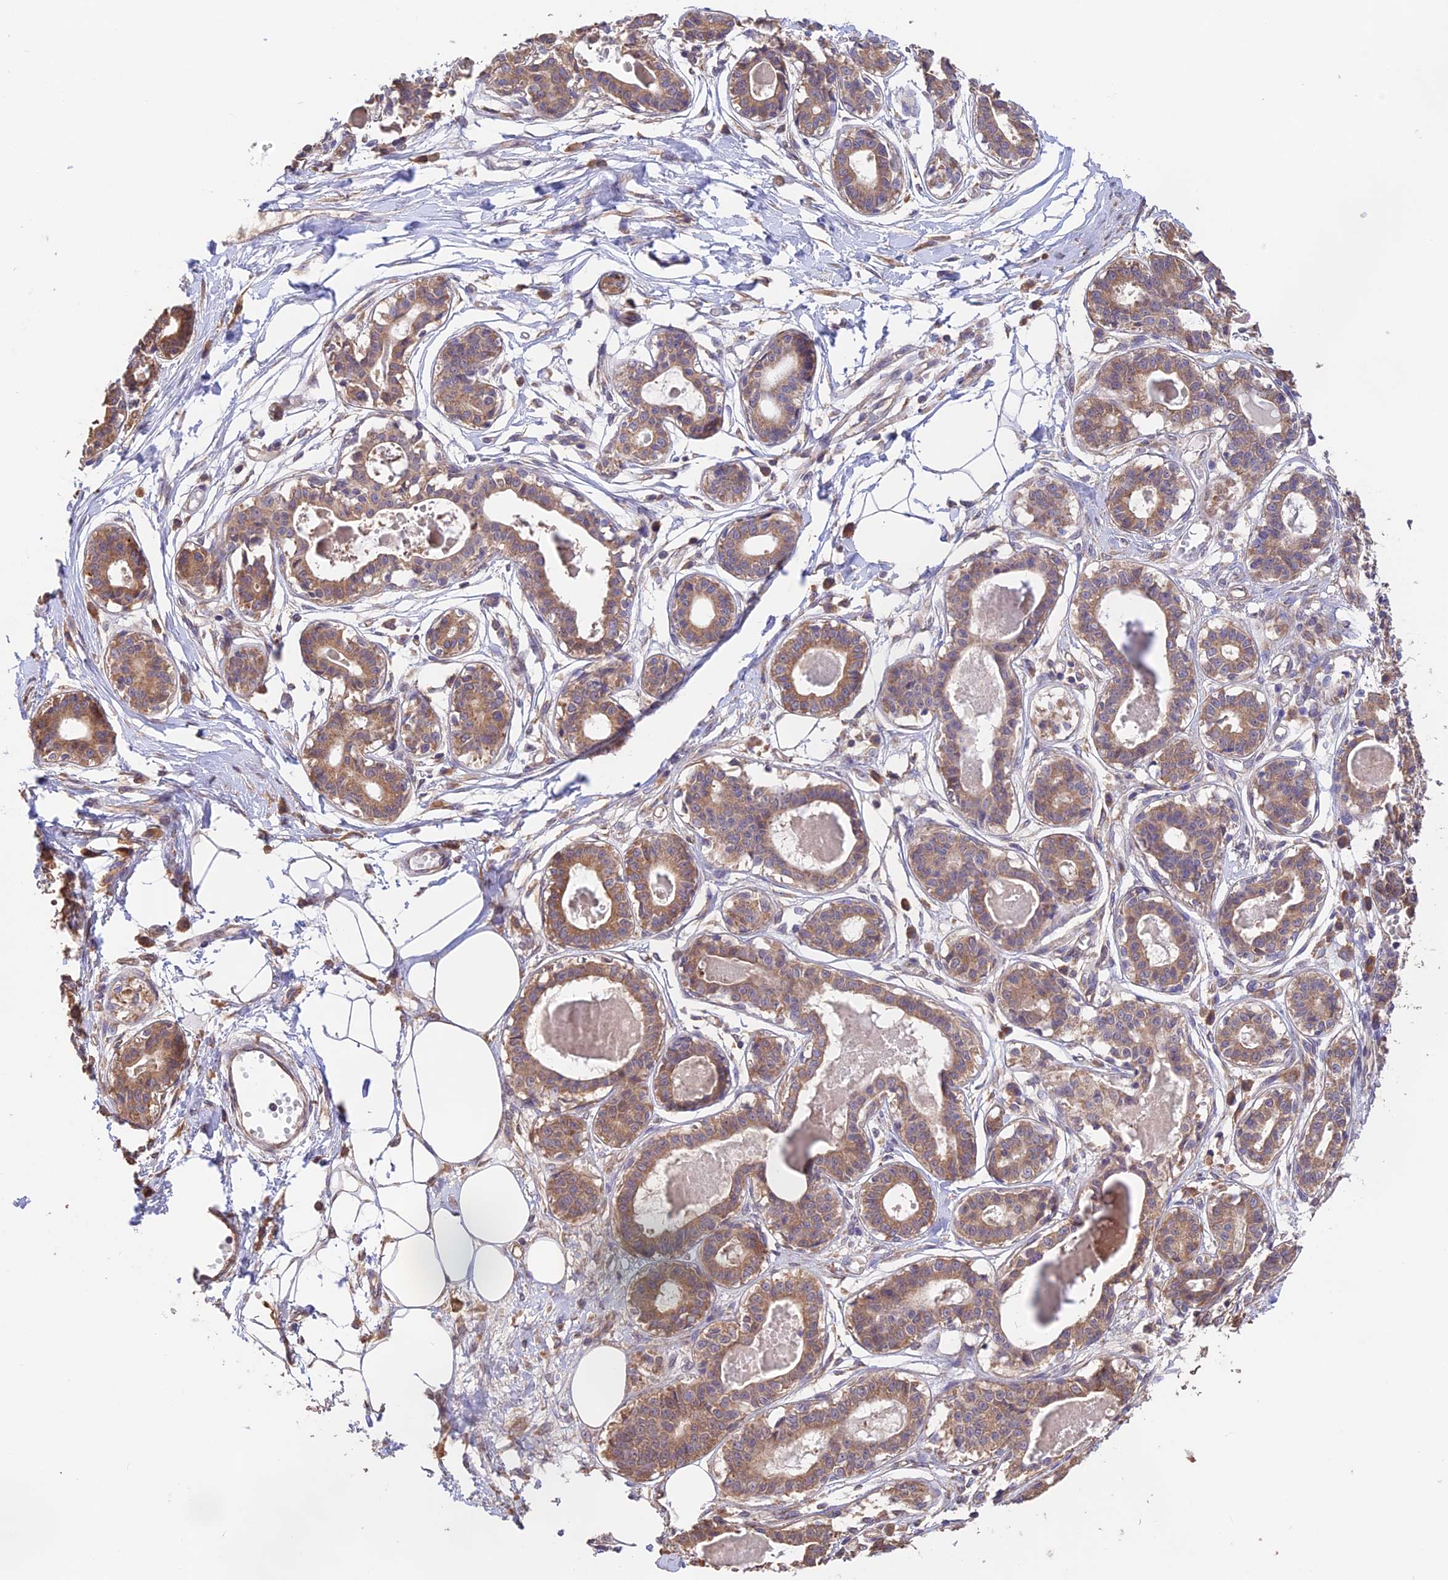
{"staining": {"intensity": "moderate", "quantity": "25%-75%", "location": "cytoplasmic/membranous"}, "tissue": "breast", "cell_type": "Adipocytes", "image_type": "normal", "snomed": [{"axis": "morphology", "description": "Normal tissue, NOS"}, {"axis": "topography", "description": "Breast"}], "caption": "Breast stained with immunohistochemistry displays moderate cytoplasmic/membranous positivity in about 25%-75% of adipocytes. The staining was performed using DAB (3,3'-diaminobenzidine) to visualize the protein expression in brown, while the nuclei were stained in blue with hematoxylin (Magnification: 20x).", "gene": "EMC3", "patient": {"sex": "female", "age": 45}}